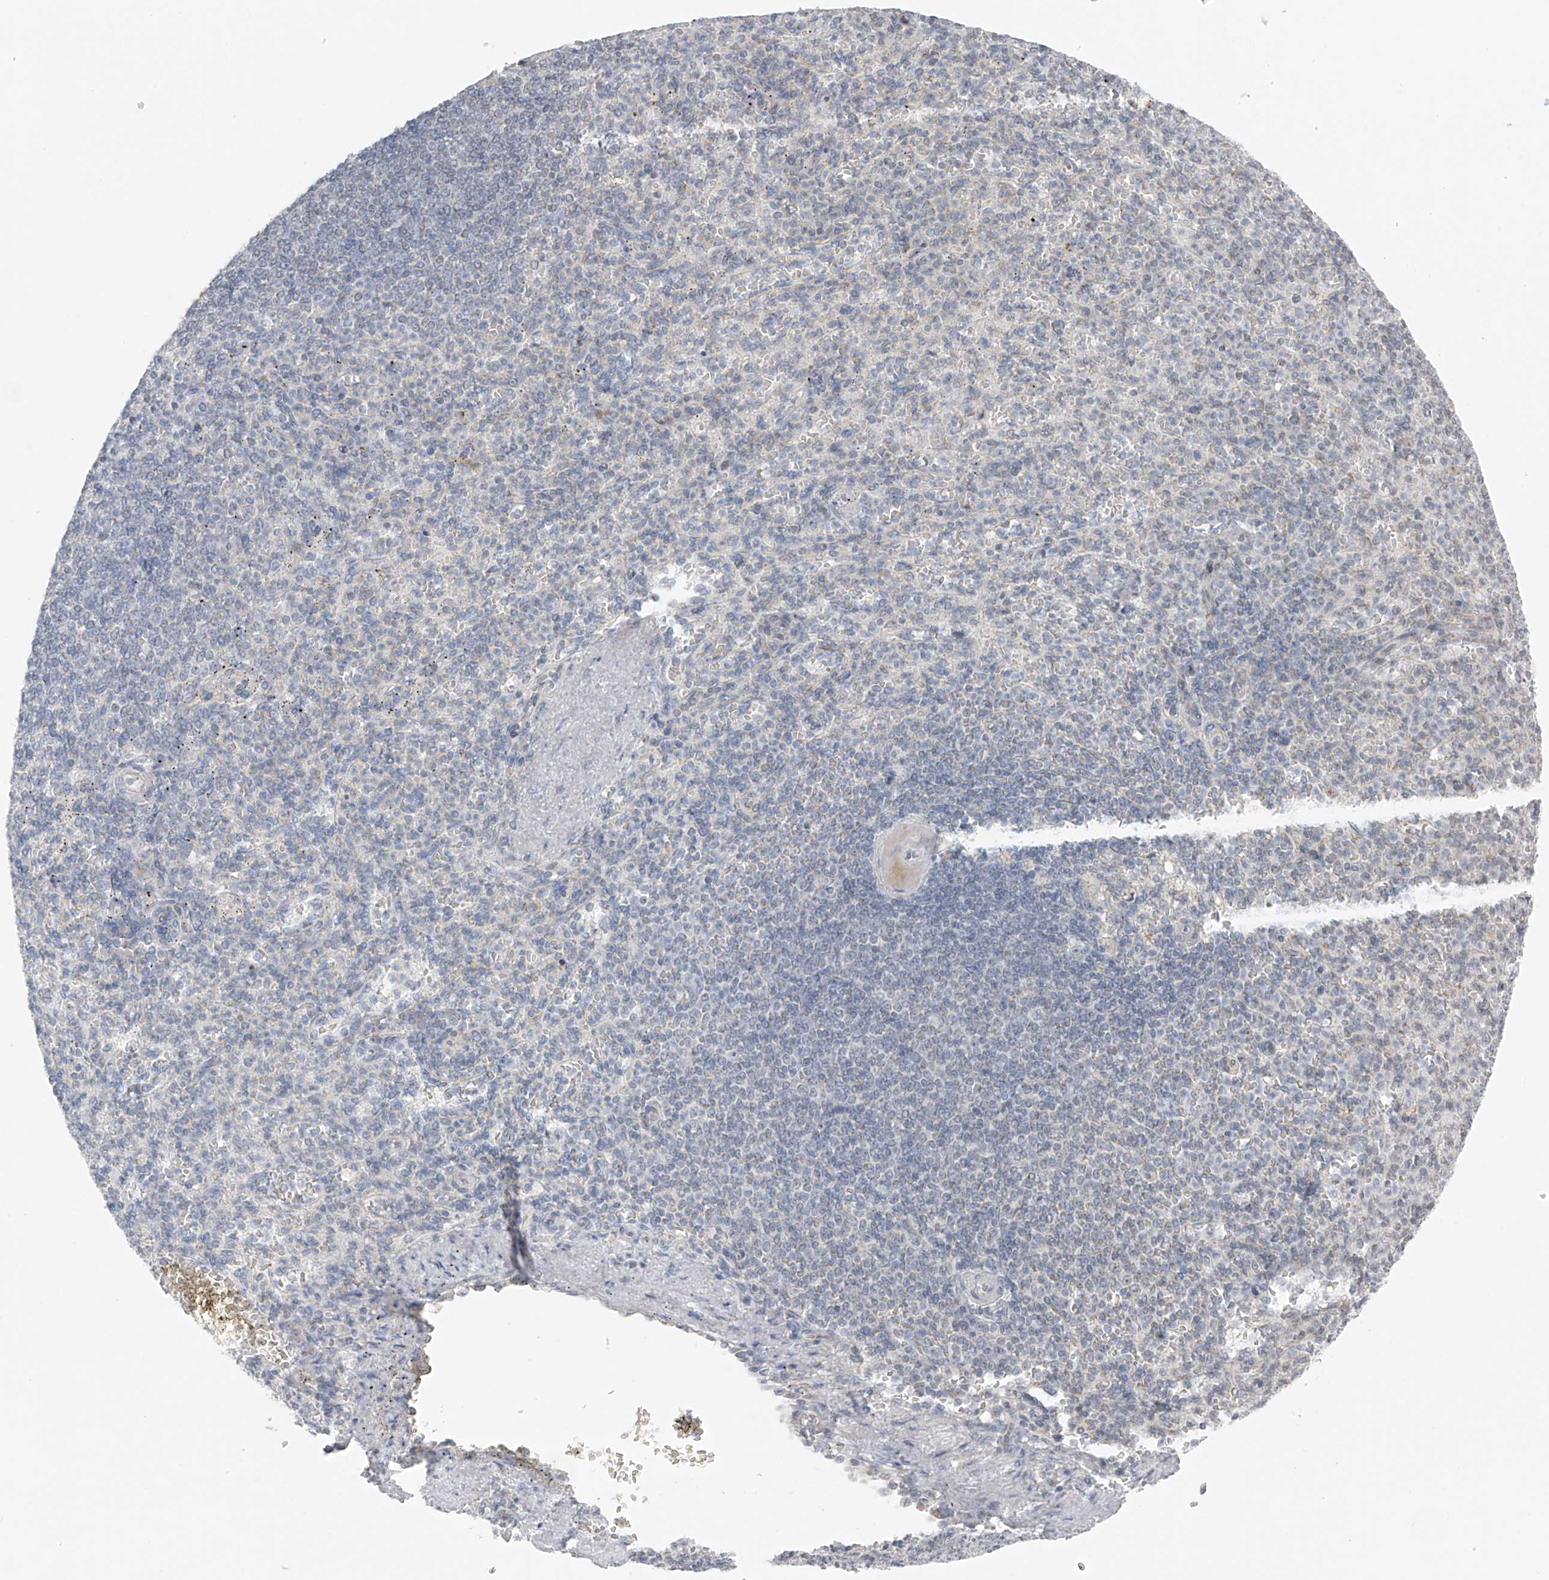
{"staining": {"intensity": "negative", "quantity": "none", "location": "none"}, "tissue": "spleen", "cell_type": "Cells in red pulp", "image_type": "normal", "snomed": [{"axis": "morphology", "description": "Normal tissue, NOS"}, {"axis": "topography", "description": "Spleen"}], "caption": "Immunohistochemistry (IHC) image of normal spleen stained for a protein (brown), which displays no staining in cells in red pulp.", "gene": "DYRK1B", "patient": {"sex": "female", "age": 74}}